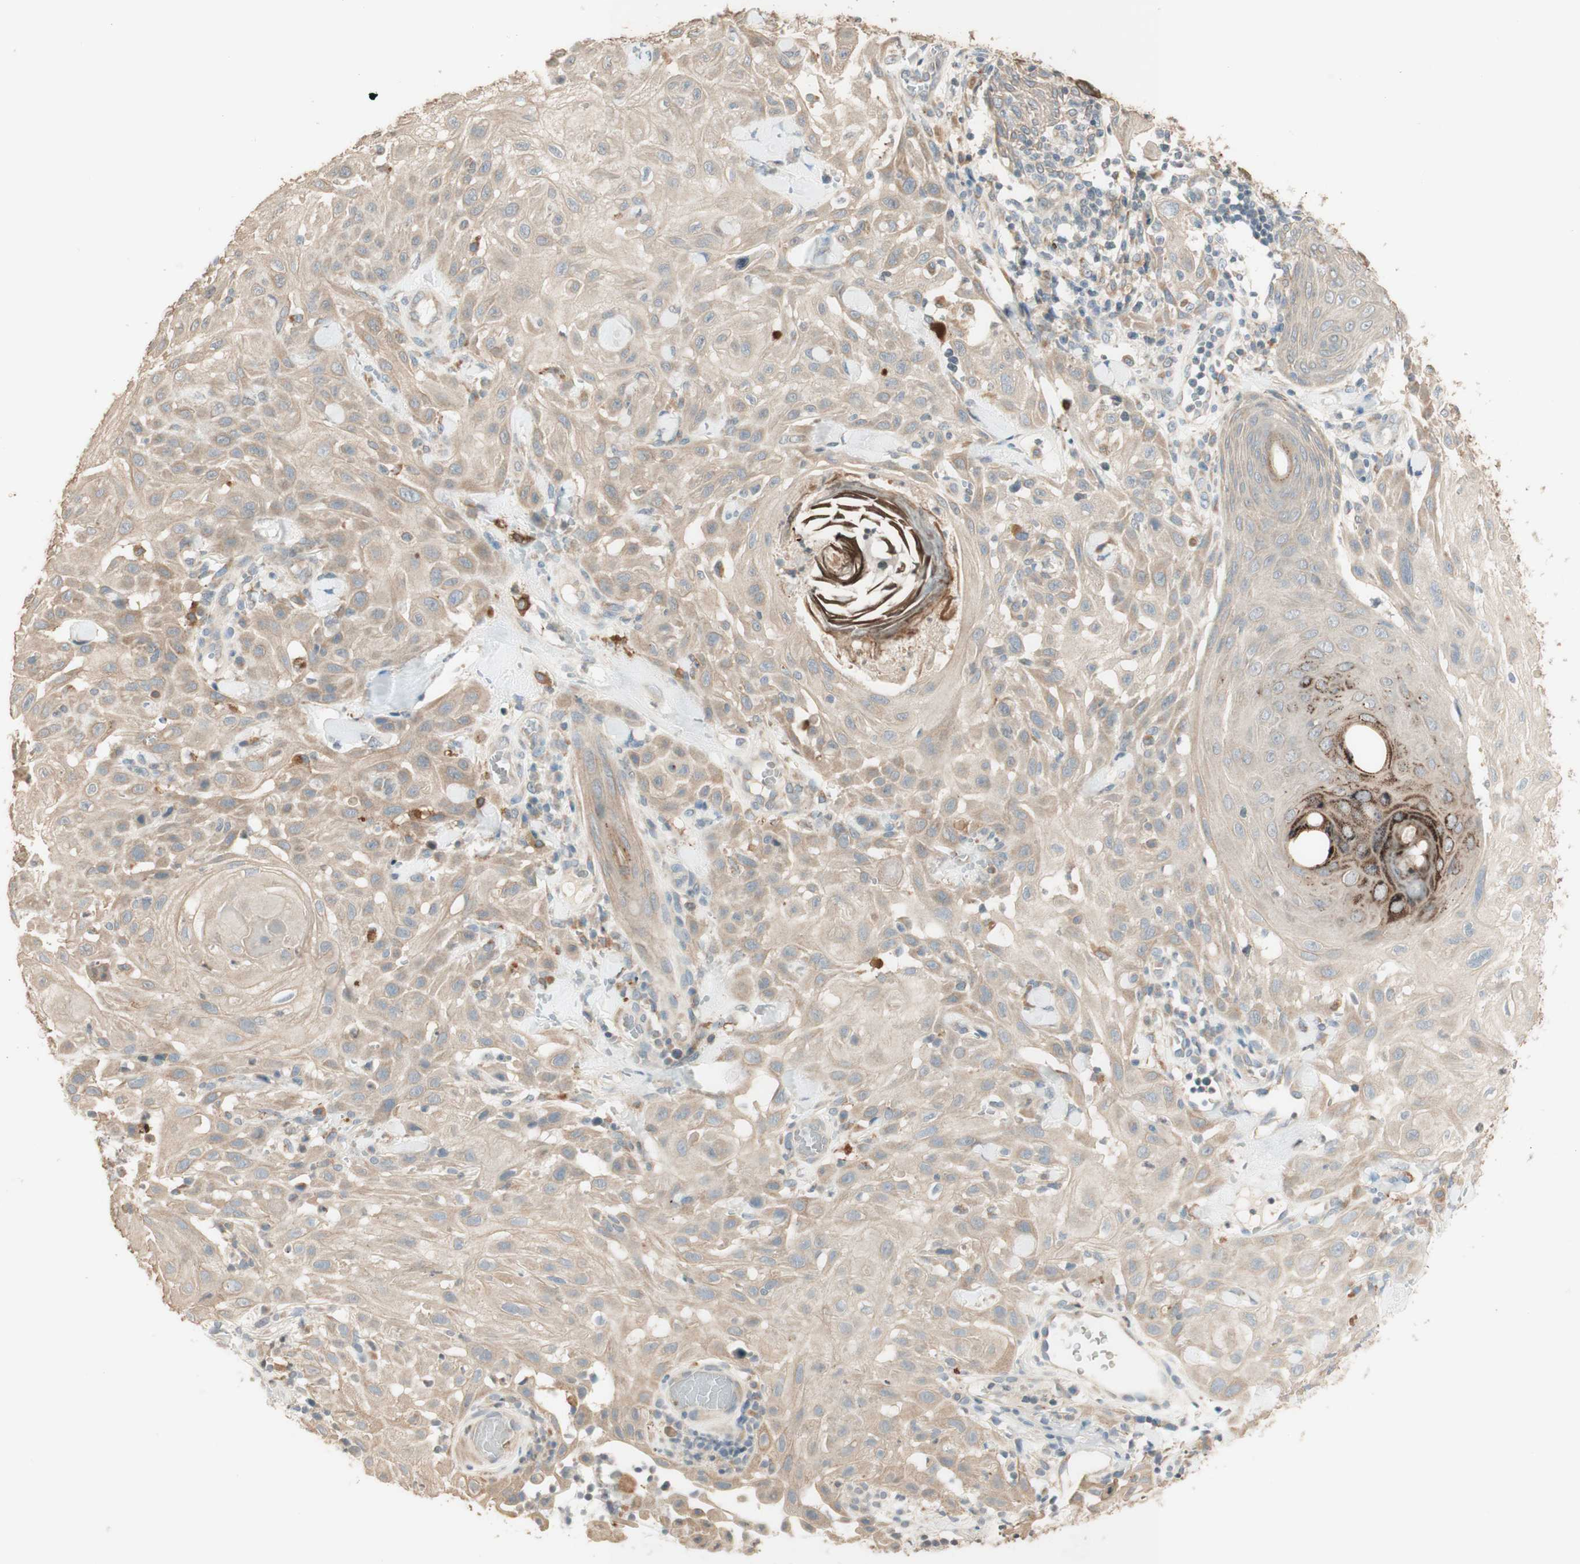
{"staining": {"intensity": "weak", "quantity": ">75%", "location": "cytoplasmic/membranous"}, "tissue": "skin cancer", "cell_type": "Tumor cells", "image_type": "cancer", "snomed": [{"axis": "morphology", "description": "Squamous cell carcinoma, NOS"}, {"axis": "topography", "description": "Skin"}], "caption": "DAB (3,3'-diaminobenzidine) immunohistochemical staining of skin squamous cell carcinoma reveals weak cytoplasmic/membranous protein staining in about >75% of tumor cells.", "gene": "CLCN2", "patient": {"sex": "male", "age": 24}}